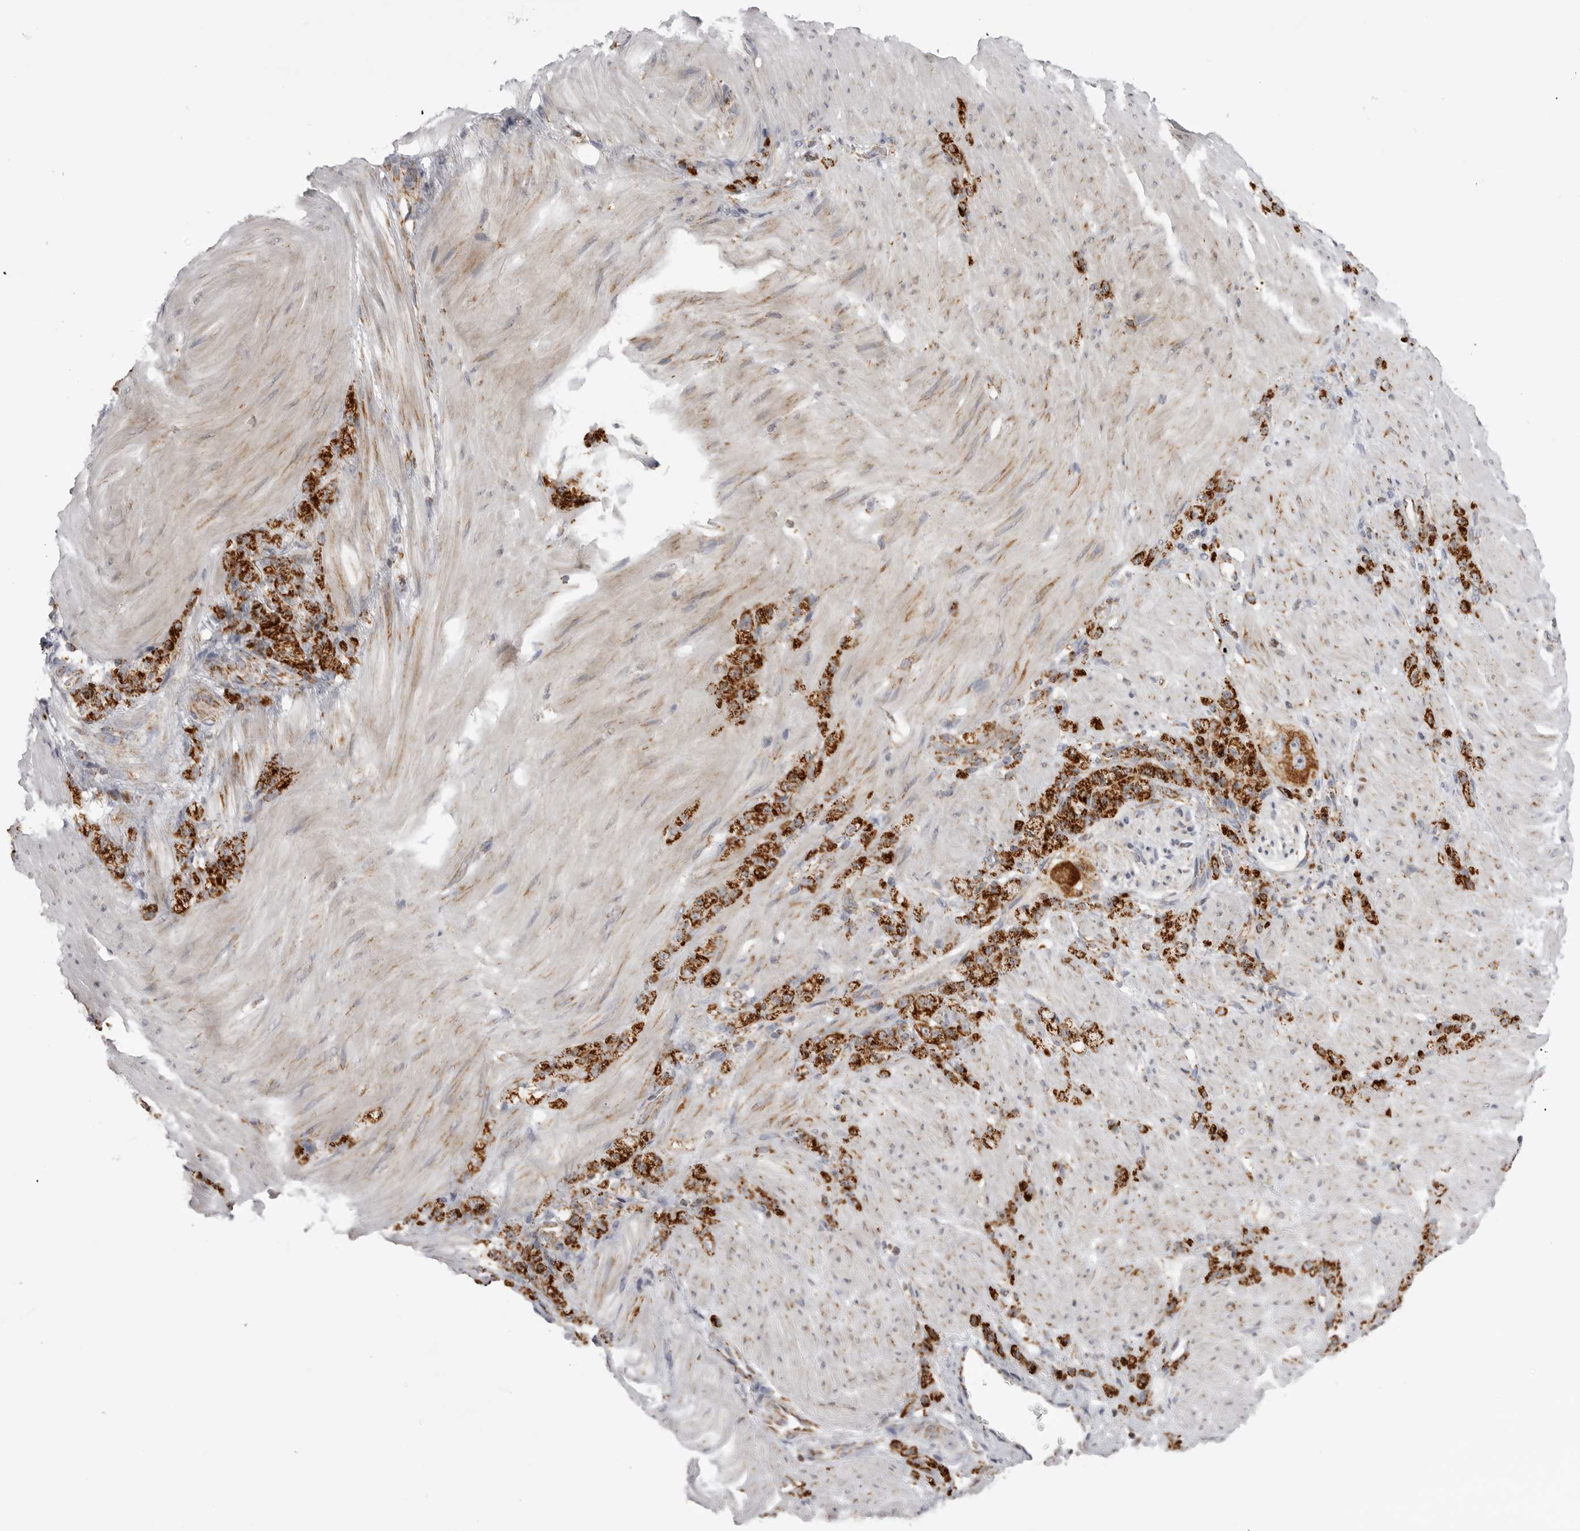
{"staining": {"intensity": "strong", "quantity": ">75%", "location": "cytoplasmic/membranous"}, "tissue": "stomach cancer", "cell_type": "Tumor cells", "image_type": "cancer", "snomed": [{"axis": "morphology", "description": "Normal tissue, NOS"}, {"axis": "morphology", "description": "Adenocarcinoma, NOS"}, {"axis": "topography", "description": "Stomach"}], "caption": "This is an image of IHC staining of stomach adenocarcinoma, which shows strong positivity in the cytoplasmic/membranous of tumor cells.", "gene": "TUFM", "patient": {"sex": "male", "age": 82}}